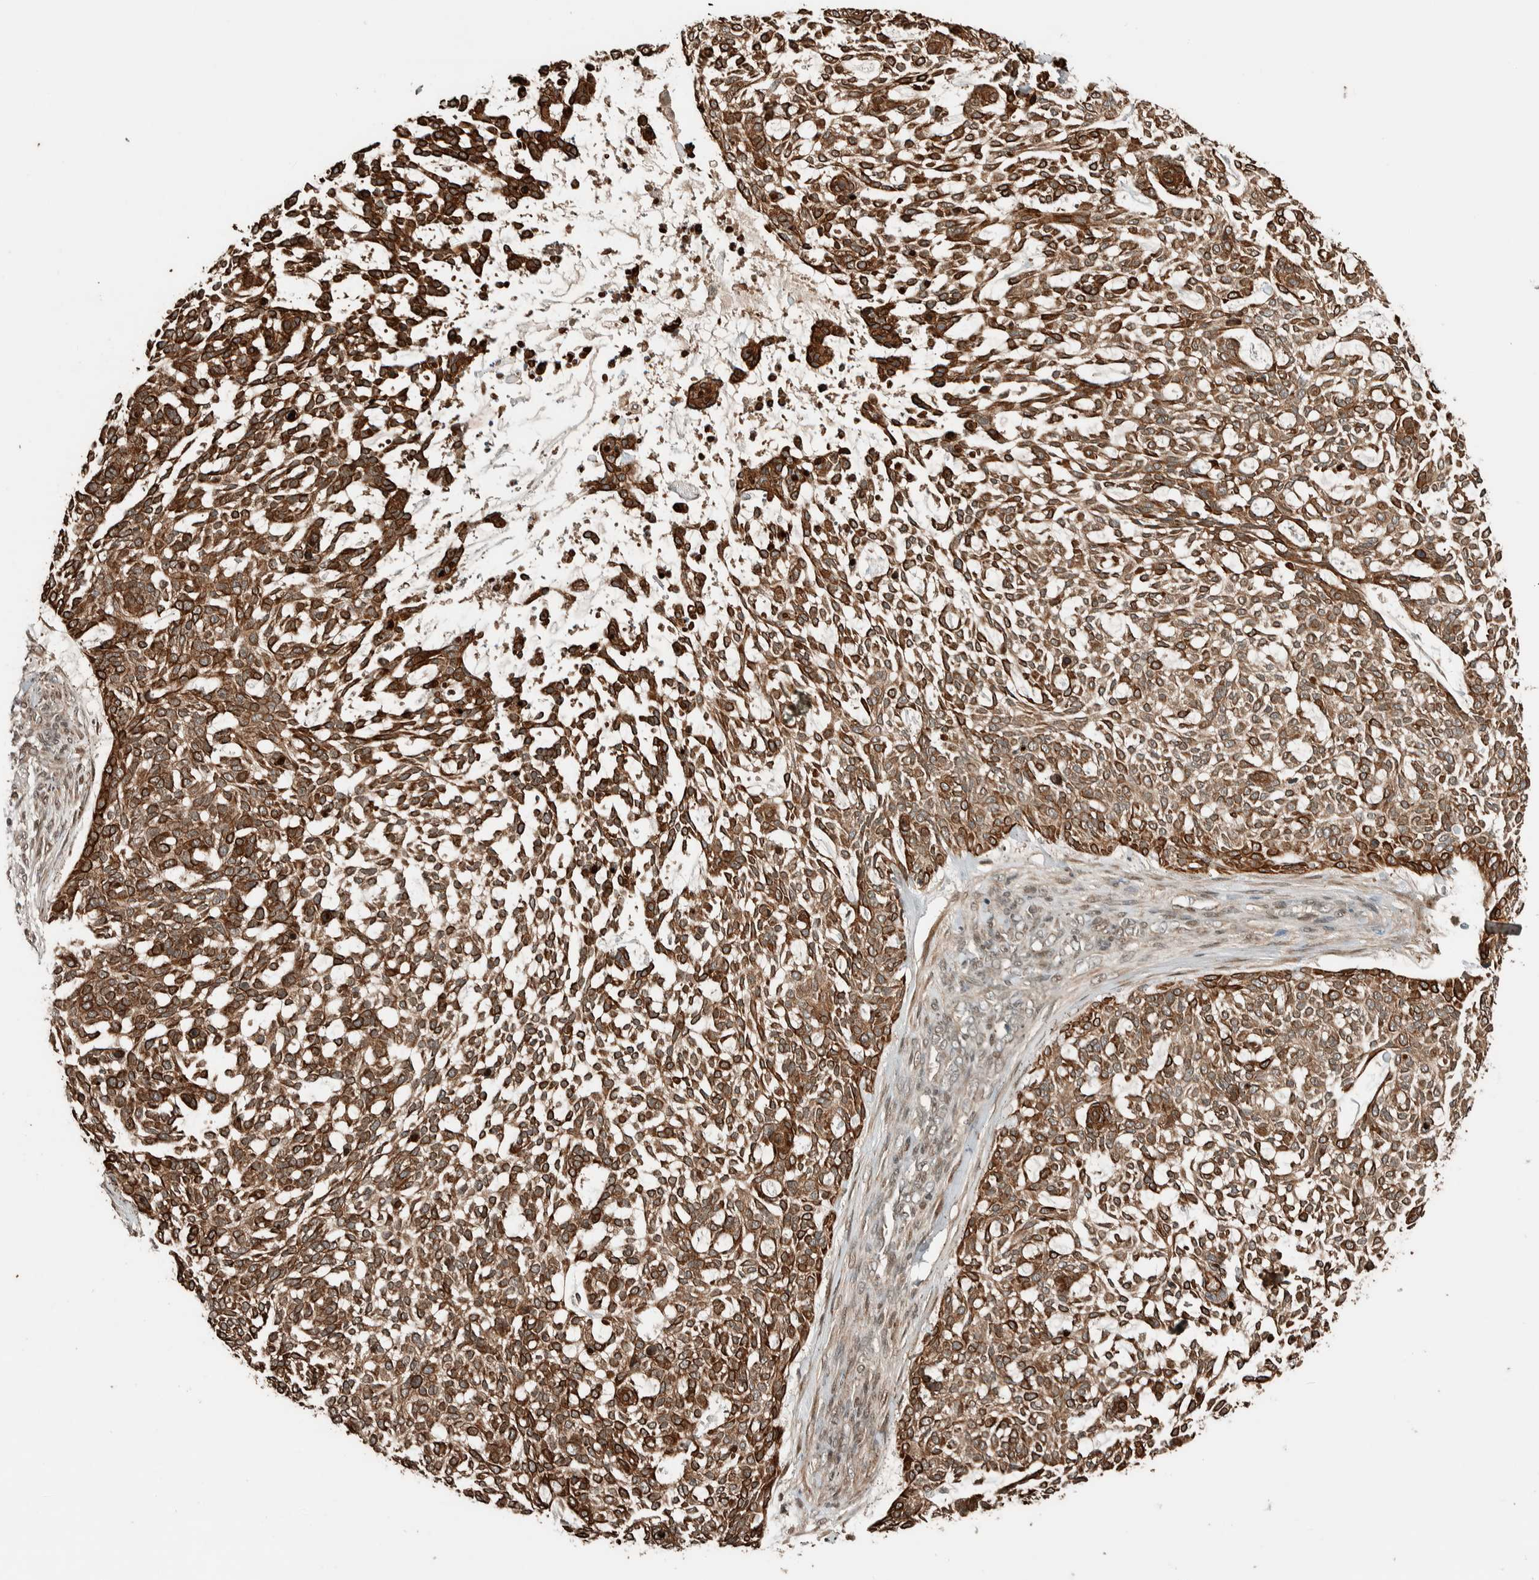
{"staining": {"intensity": "strong", "quantity": ">75%", "location": "cytoplasmic/membranous"}, "tissue": "skin cancer", "cell_type": "Tumor cells", "image_type": "cancer", "snomed": [{"axis": "morphology", "description": "Basal cell carcinoma"}, {"axis": "topography", "description": "Skin"}], "caption": "Protein staining shows strong cytoplasmic/membranous expression in about >75% of tumor cells in skin cancer. (Stains: DAB (3,3'-diaminobenzidine) in brown, nuclei in blue, Microscopy: brightfield microscopy at high magnification).", "gene": "STXBP4", "patient": {"sex": "female", "age": 64}}